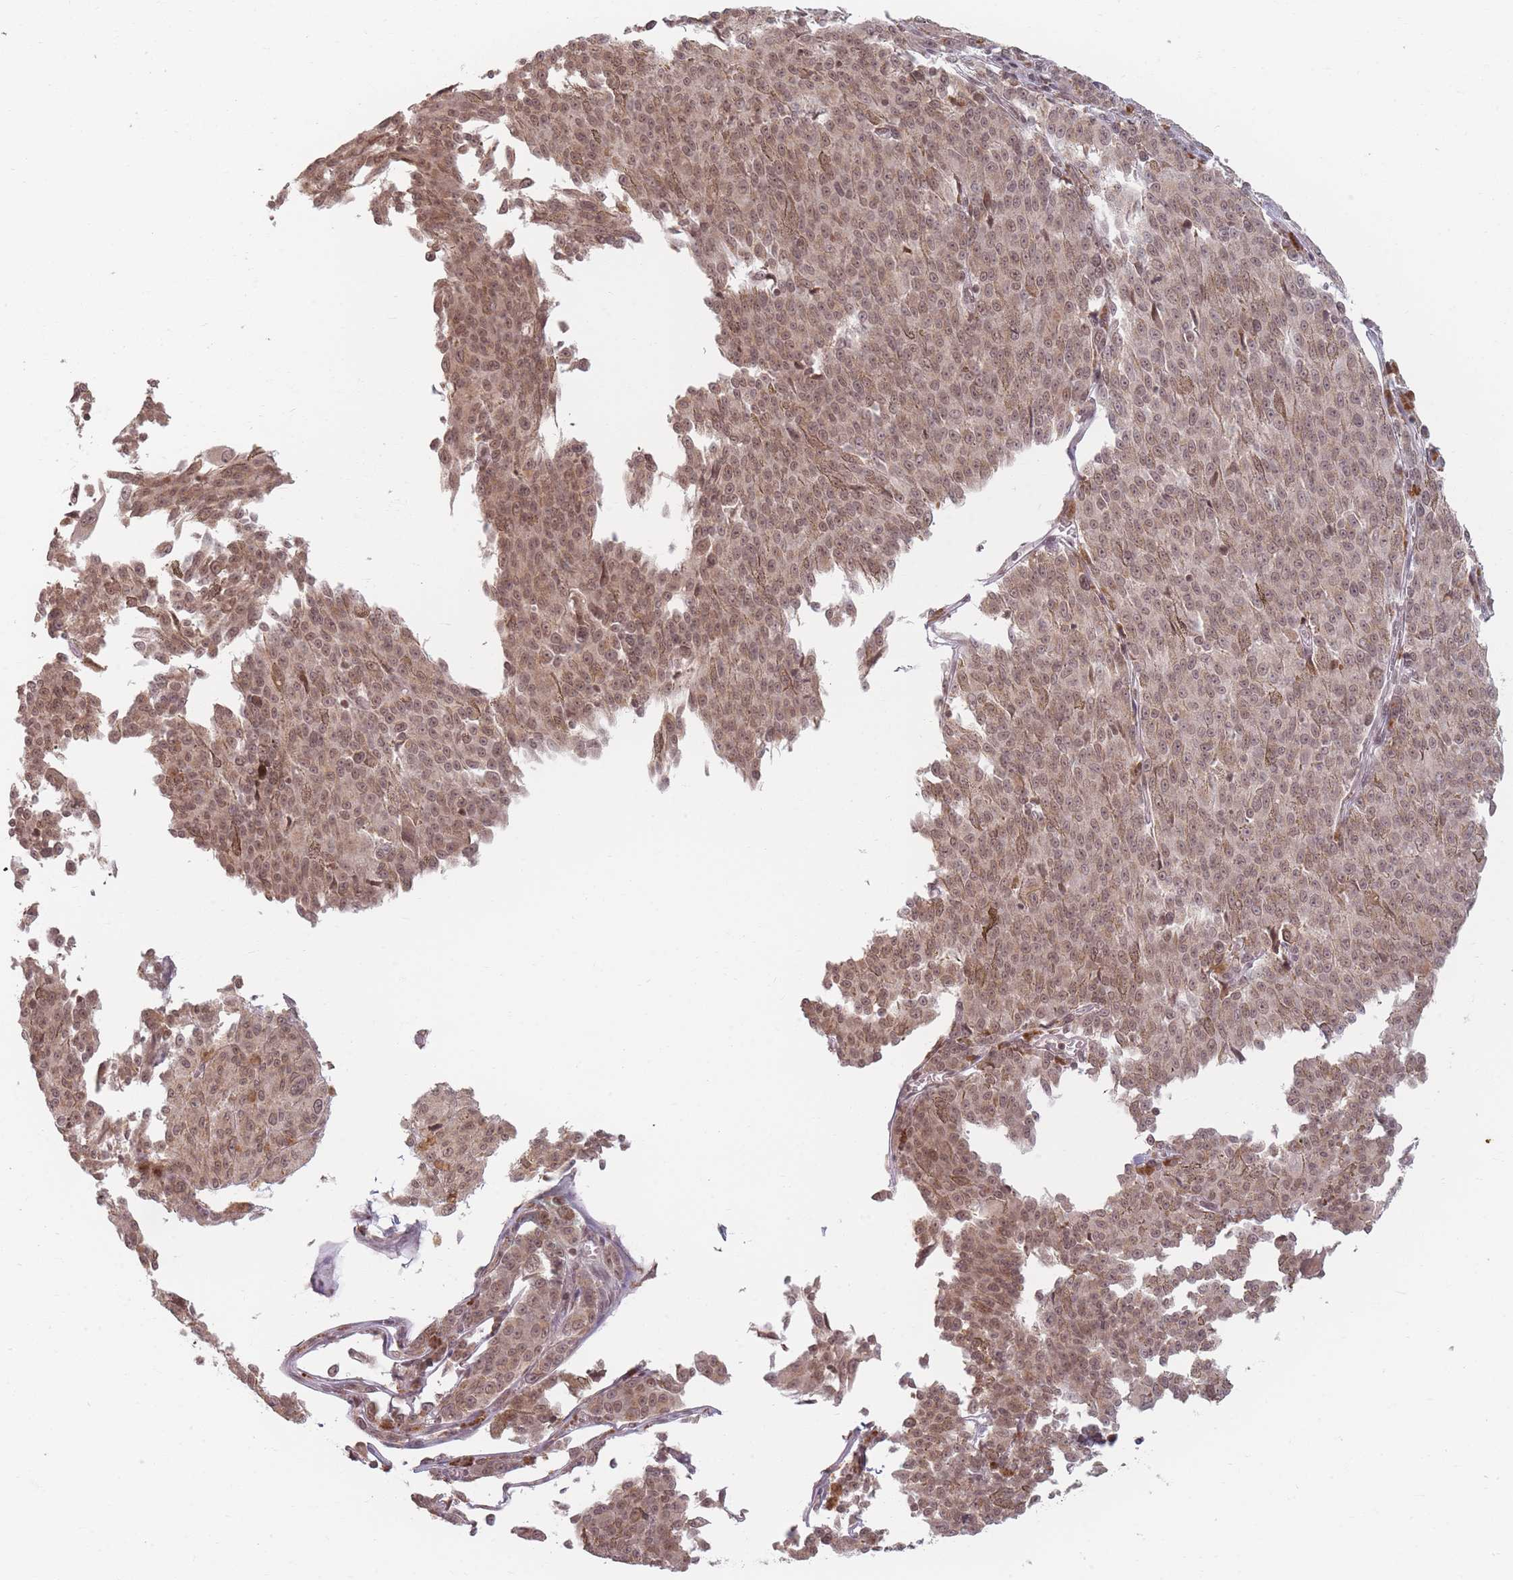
{"staining": {"intensity": "moderate", "quantity": ">75%", "location": "cytoplasmic/membranous,nuclear"}, "tissue": "melanoma", "cell_type": "Tumor cells", "image_type": "cancer", "snomed": [{"axis": "morphology", "description": "Malignant melanoma, NOS"}, {"axis": "topography", "description": "Skin"}], "caption": "High-power microscopy captured an immunohistochemistry (IHC) histopathology image of malignant melanoma, revealing moderate cytoplasmic/membranous and nuclear expression in approximately >75% of tumor cells.", "gene": "SPATA45", "patient": {"sex": "female", "age": 52}}